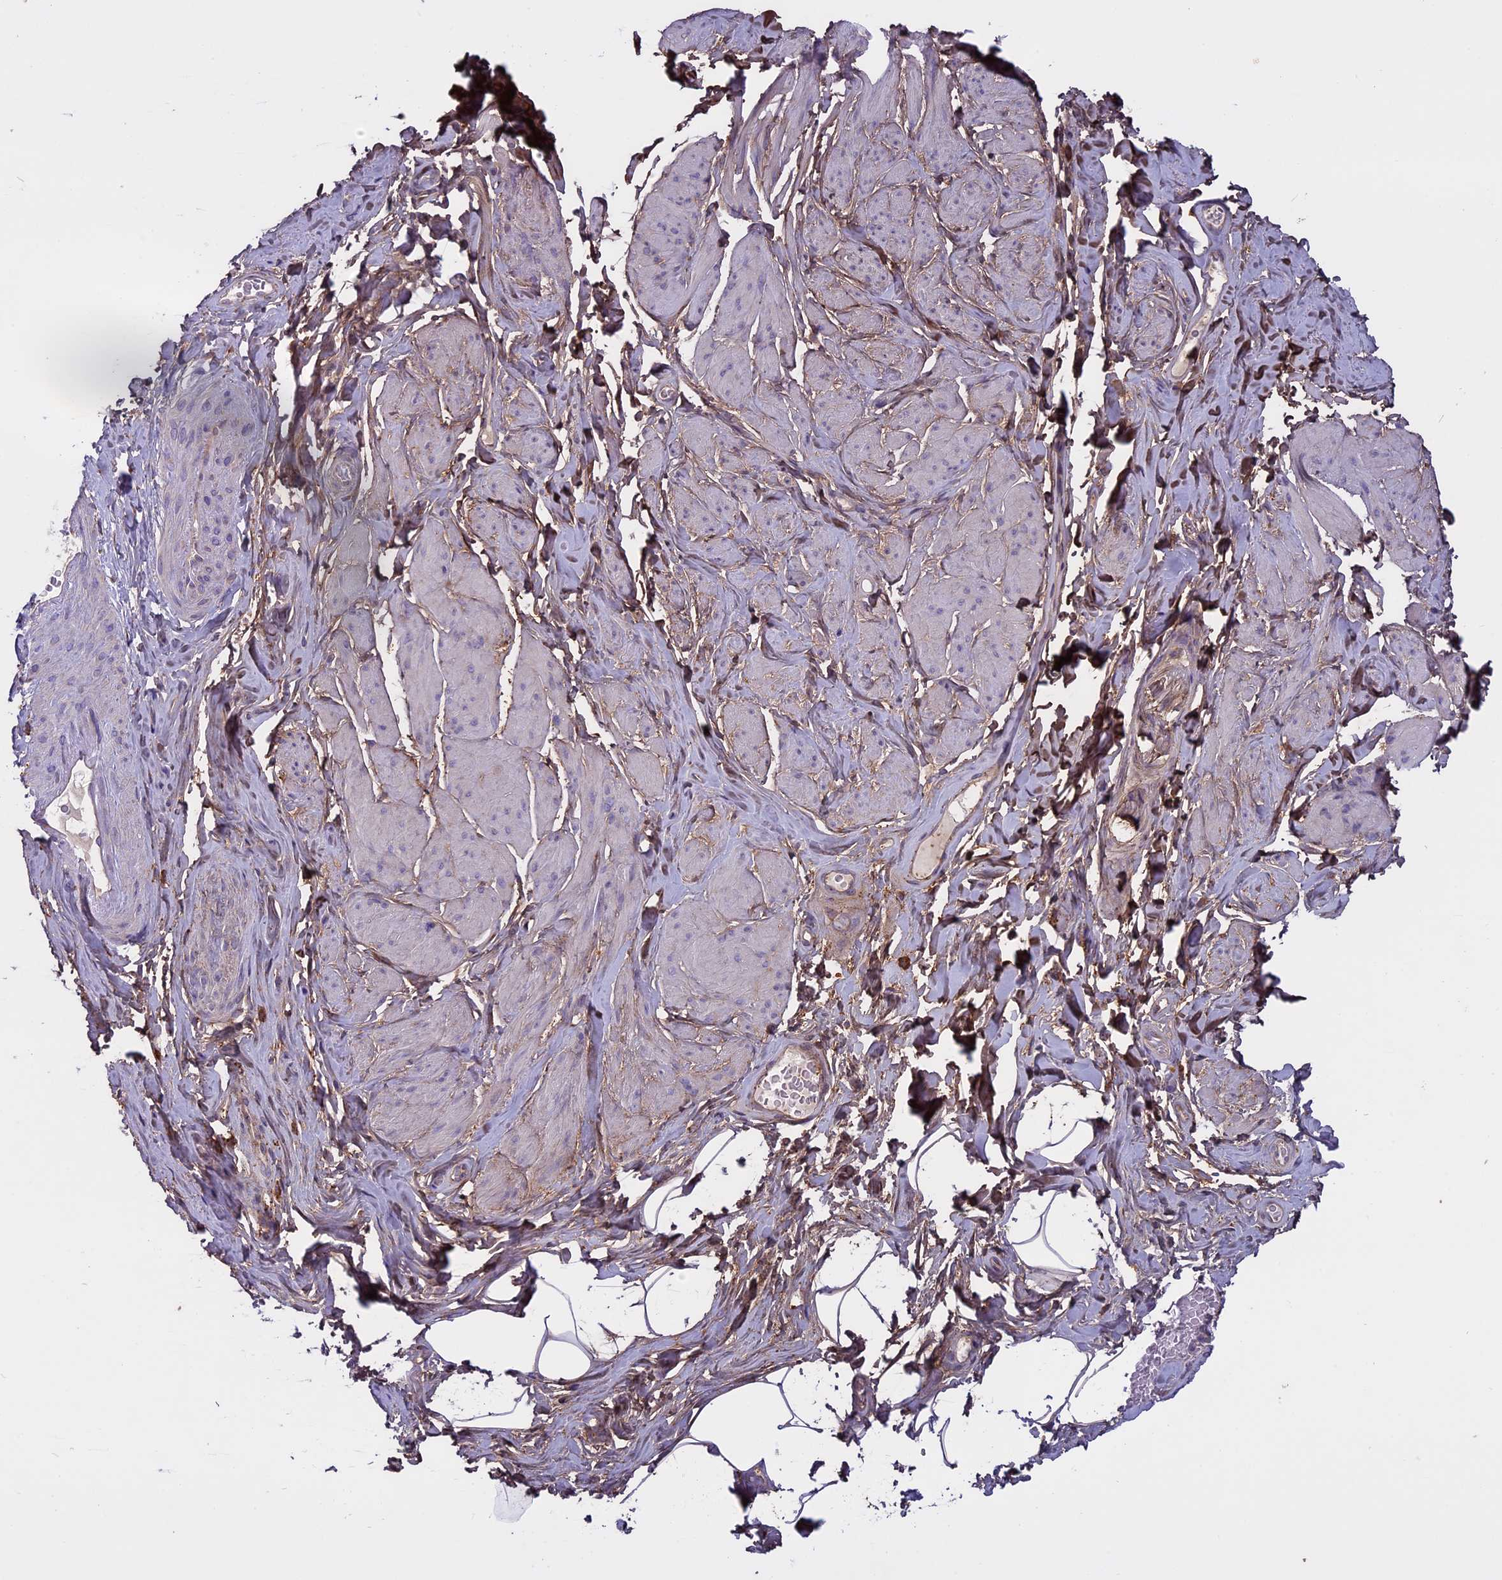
{"staining": {"intensity": "negative", "quantity": "none", "location": "none"}, "tissue": "smooth muscle", "cell_type": "Smooth muscle cells", "image_type": "normal", "snomed": [{"axis": "morphology", "description": "Normal tissue, NOS"}, {"axis": "topography", "description": "Smooth muscle"}, {"axis": "topography", "description": "Peripheral nerve tissue"}], "caption": "The IHC photomicrograph has no significant staining in smooth muscle cells of smooth muscle. (DAB immunohistochemistry (IHC) visualized using brightfield microscopy, high magnification).", "gene": "DCTN5", "patient": {"sex": "male", "age": 69}}